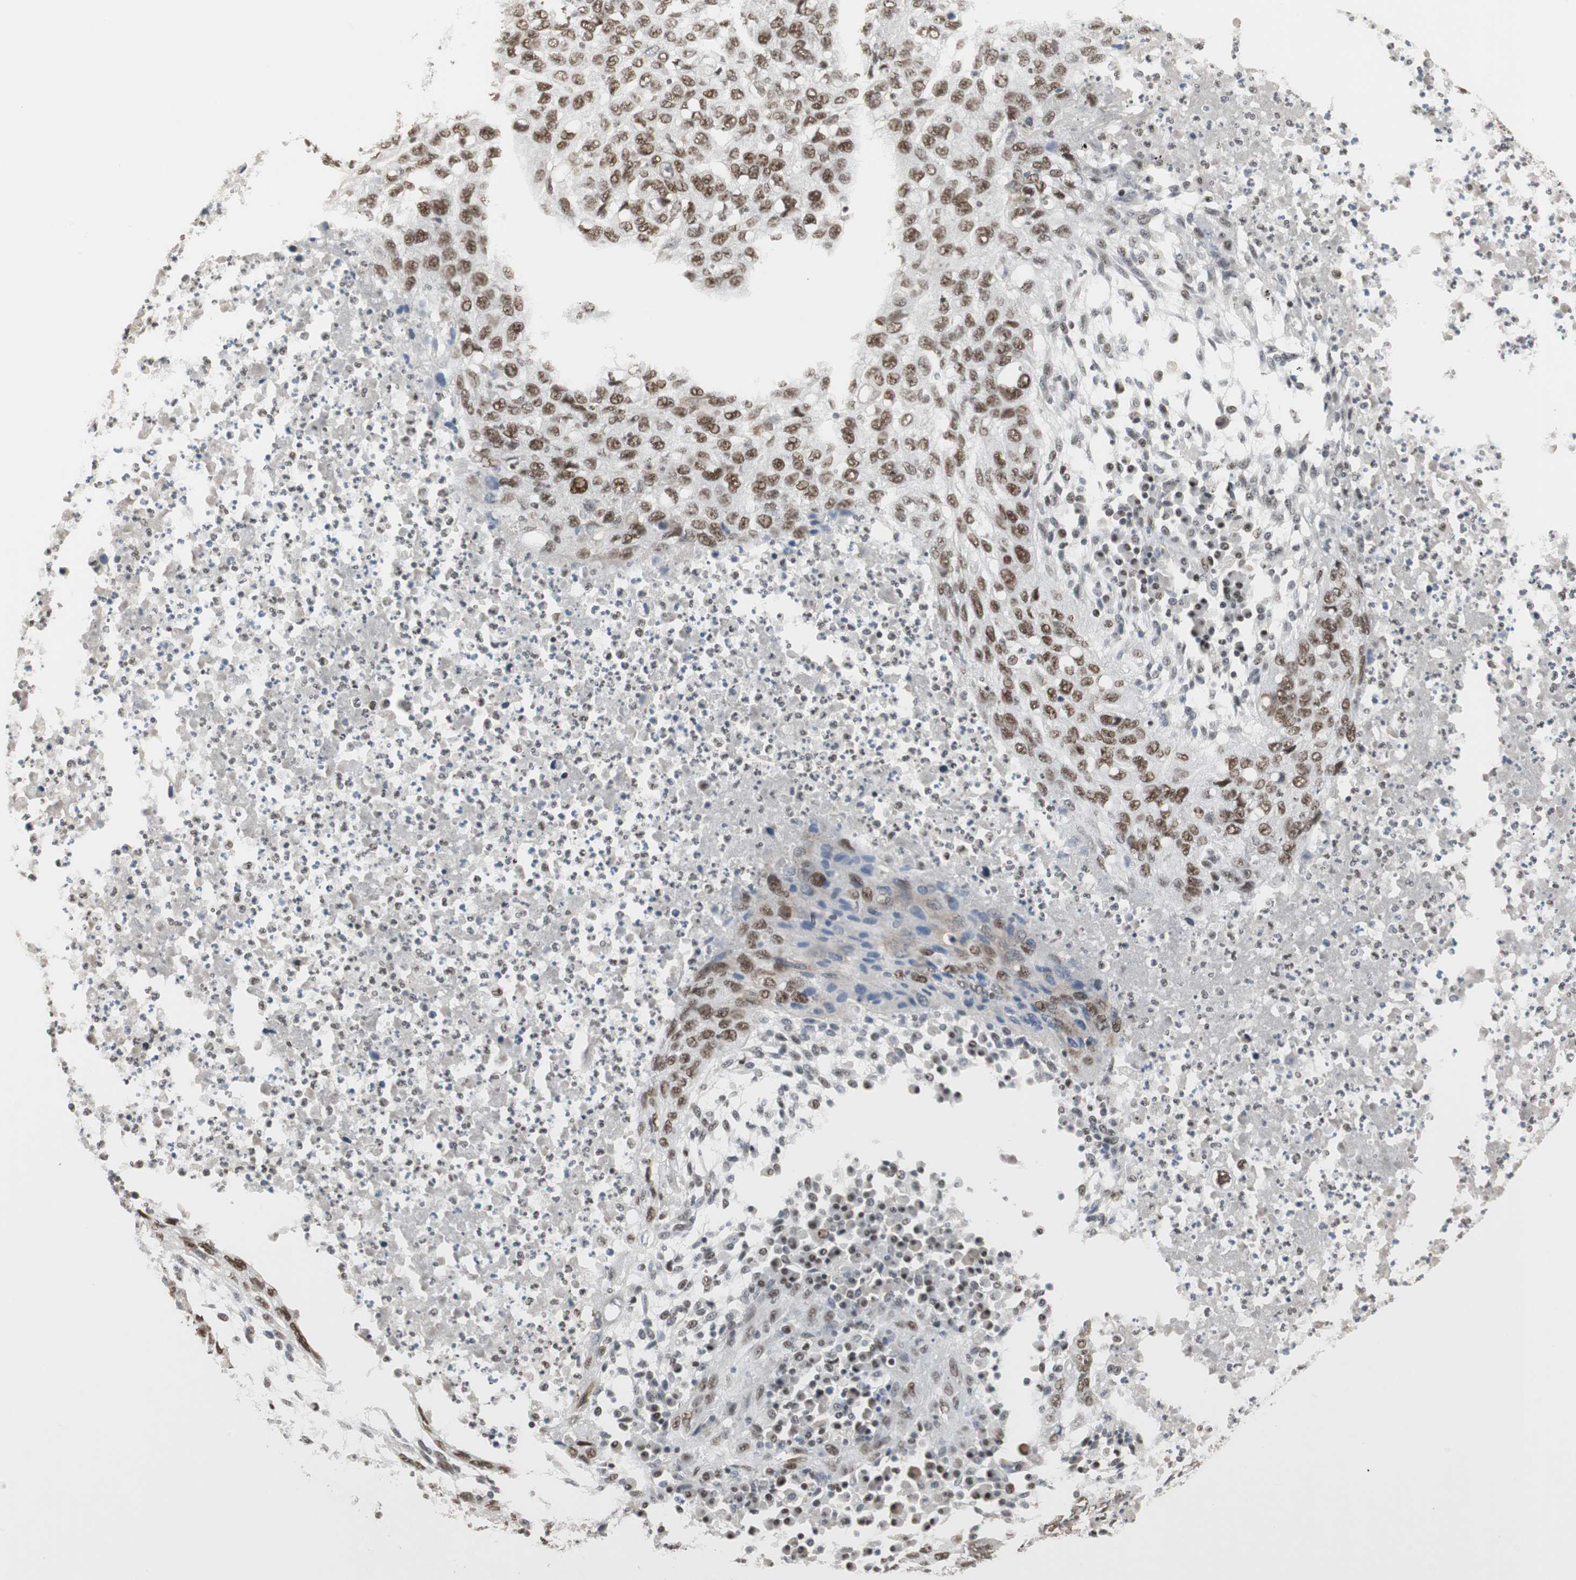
{"staining": {"intensity": "strong", "quantity": ">75%", "location": "nuclear"}, "tissue": "lung cancer", "cell_type": "Tumor cells", "image_type": "cancer", "snomed": [{"axis": "morphology", "description": "Squamous cell carcinoma, NOS"}, {"axis": "topography", "description": "Lung"}], "caption": "A brown stain shows strong nuclear expression of a protein in human lung cancer tumor cells.", "gene": "RTF1", "patient": {"sex": "female", "age": 63}}